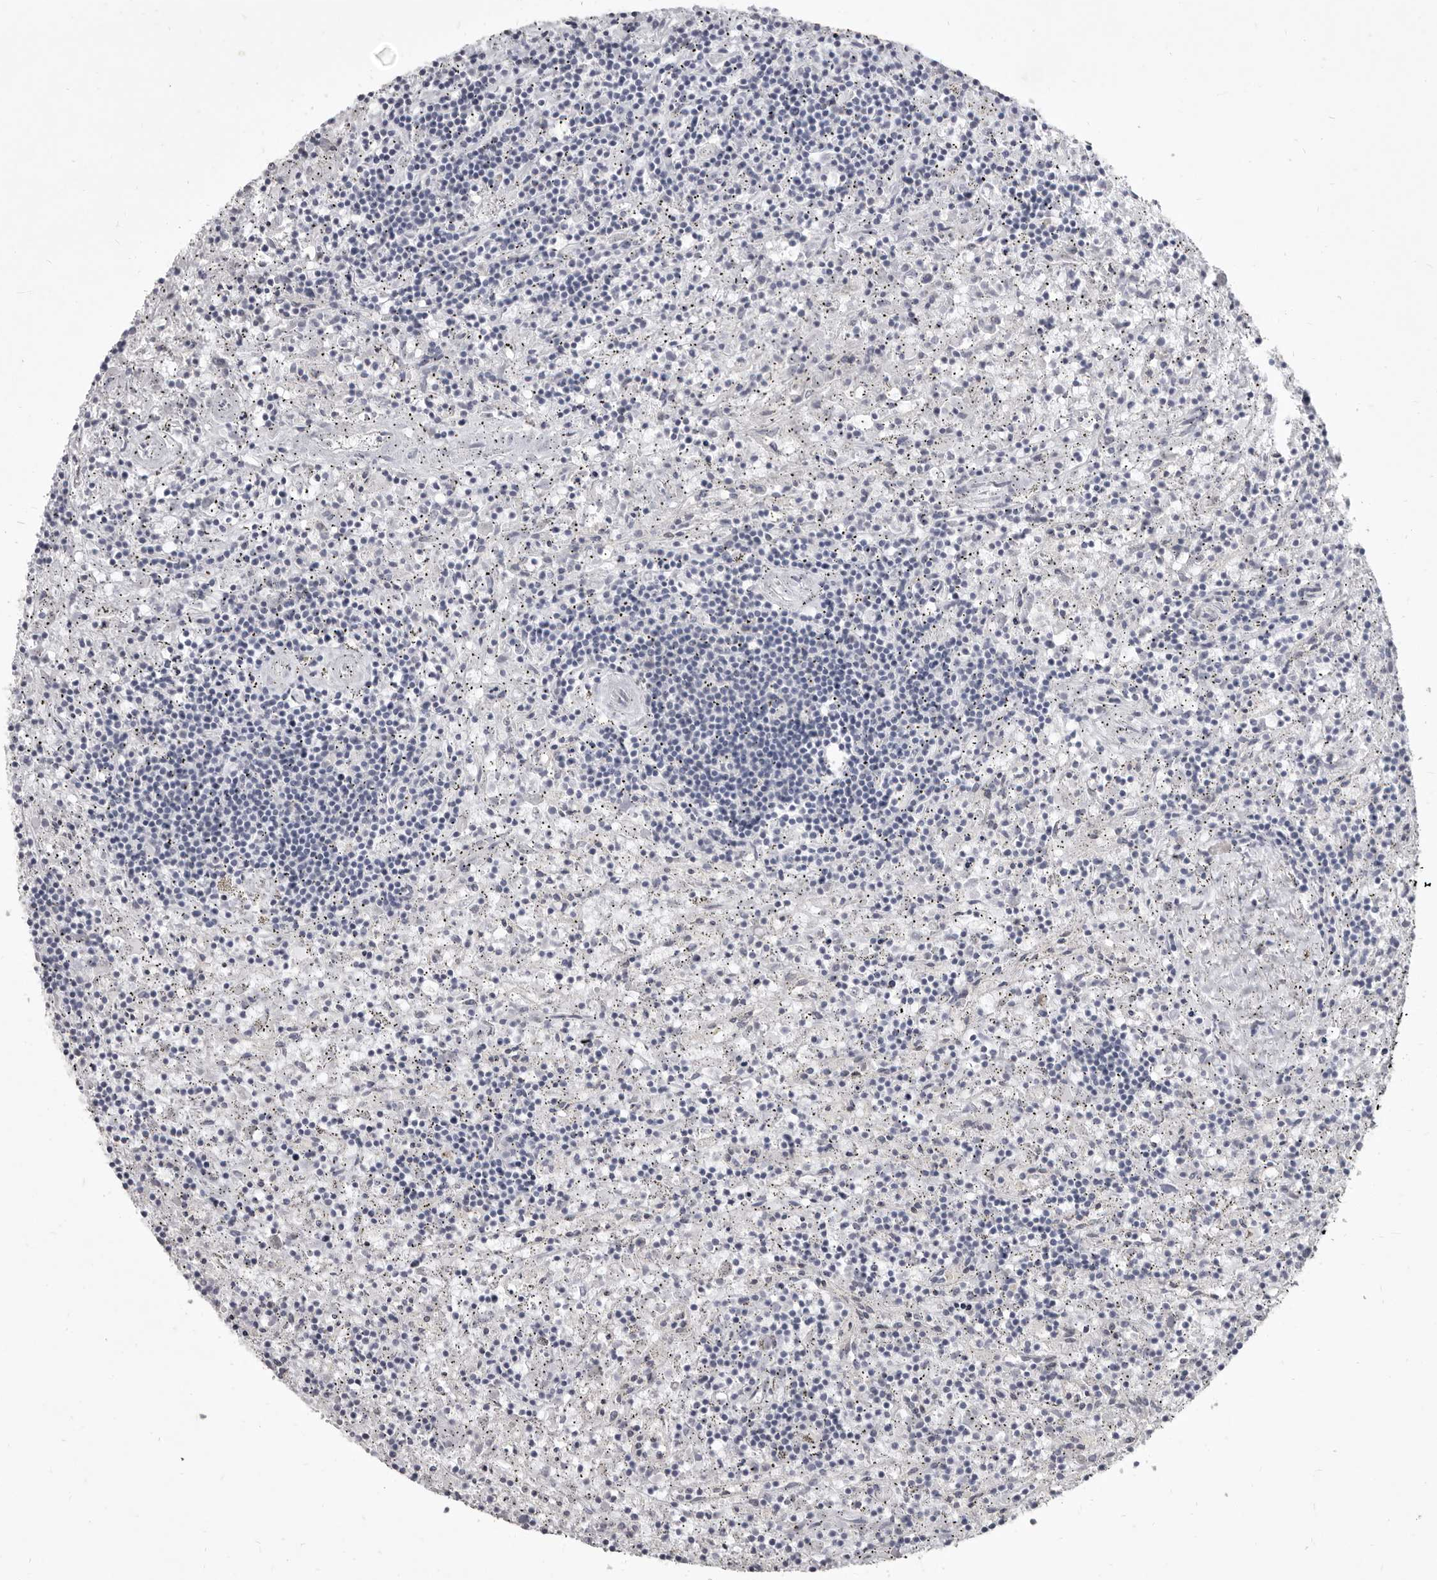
{"staining": {"intensity": "negative", "quantity": "none", "location": "none"}, "tissue": "lymphoma", "cell_type": "Tumor cells", "image_type": "cancer", "snomed": [{"axis": "morphology", "description": "Malignant lymphoma, non-Hodgkin's type, Low grade"}, {"axis": "topography", "description": "Spleen"}], "caption": "High magnification brightfield microscopy of low-grade malignant lymphoma, non-Hodgkin's type stained with DAB (3,3'-diaminobenzidine) (brown) and counterstained with hematoxylin (blue): tumor cells show no significant staining.", "gene": "GSK3B", "patient": {"sex": "male", "age": 76}}